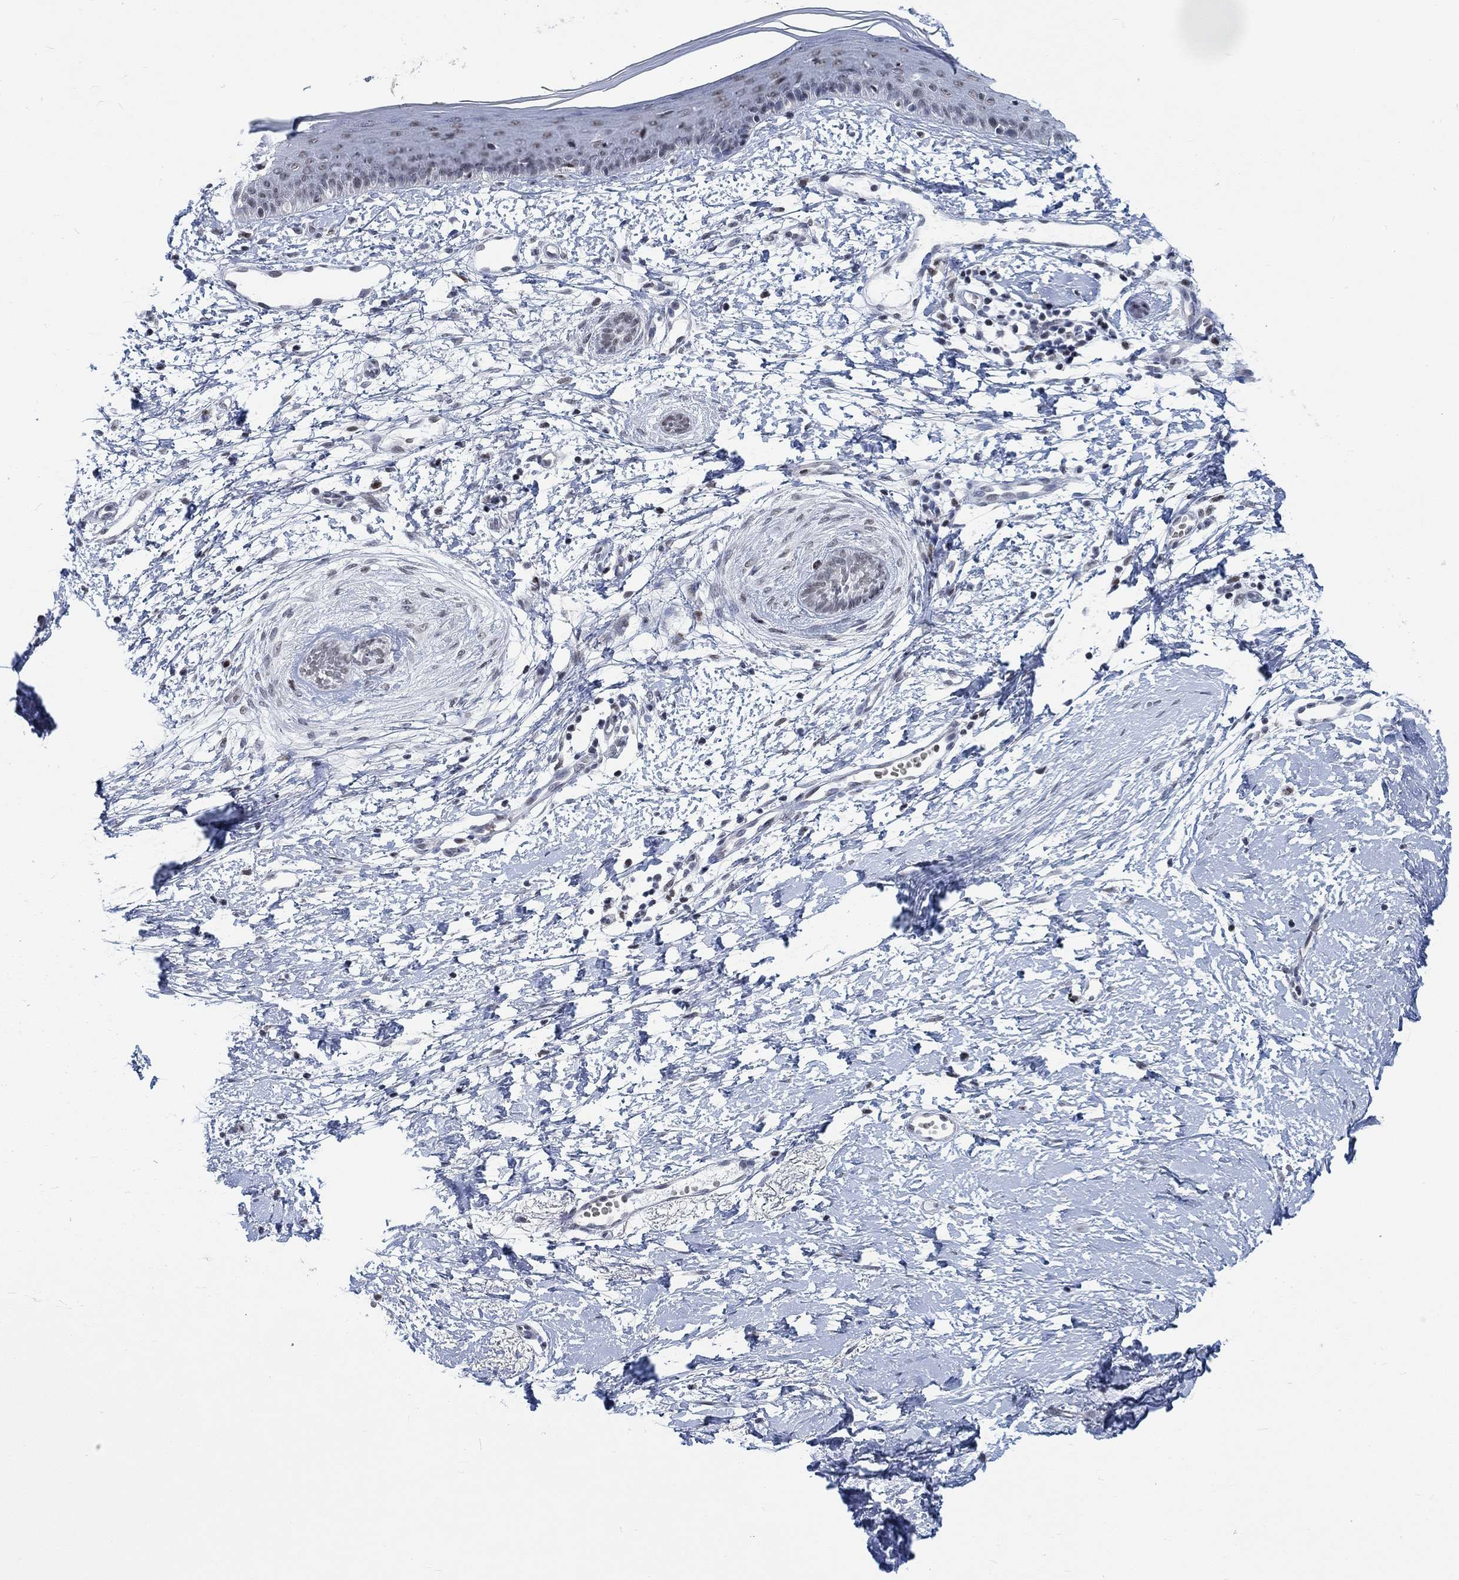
{"staining": {"intensity": "negative", "quantity": "none", "location": "none"}, "tissue": "skin cancer", "cell_type": "Tumor cells", "image_type": "cancer", "snomed": [{"axis": "morphology", "description": "Normal tissue, NOS"}, {"axis": "morphology", "description": "Basal cell carcinoma"}, {"axis": "topography", "description": "Skin"}], "caption": "This is a histopathology image of immunohistochemistry staining of skin cancer (basal cell carcinoma), which shows no staining in tumor cells. The staining was performed using DAB (3,3'-diaminobenzidine) to visualize the protein expression in brown, while the nuclei were stained in blue with hematoxylin (Magnification: 20x).", "gene": "KCNH8", "patient": {"sex": "male", "age": 84}}